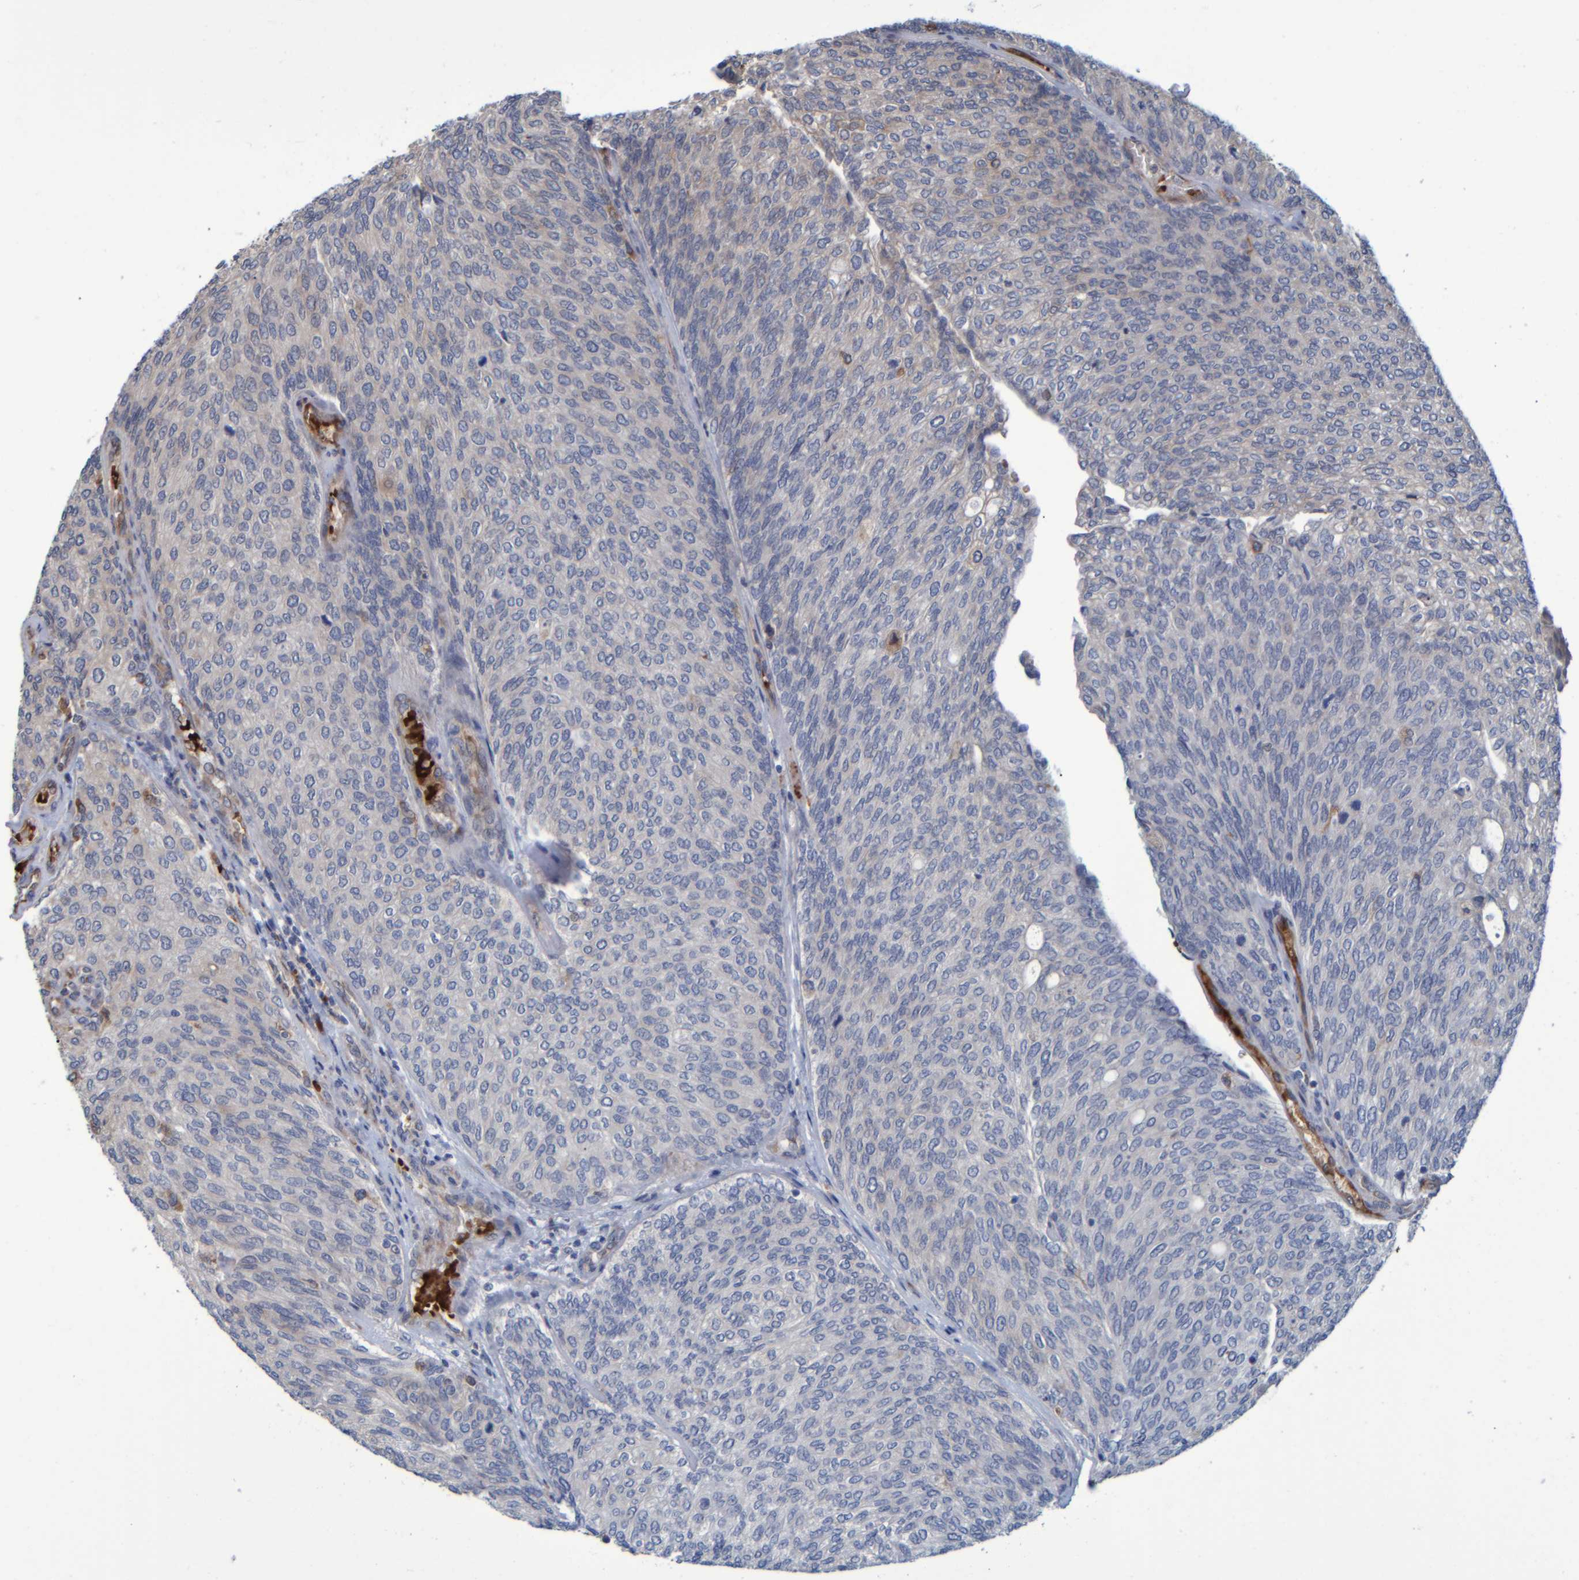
{"staining": {"intensity": "weak", "quantity": "25%-75%", "location": "cytoplasmic/membranous"}, "tissue": "urothelial cancer", "cell_type": "Tumor cells", "image_type": "cancer", "snomed": [{"axis": "morphology", "description": "Urothelial carcinoma, Low grade"}, {"axis": "topography", "description": "Urinary bladder"}], "caption": "High-power microscopy captured an immunohistochemistry image of low-grade urothelial carcinoma, revealing weak cytoplasmic/membranous positivity in about 25%-75% of tumor cells. (DAB IHC, brown staining for protein, blue staining for nuclei).", "gene": "SPAG5", "patient": {"sex": "female", "age": 79}}